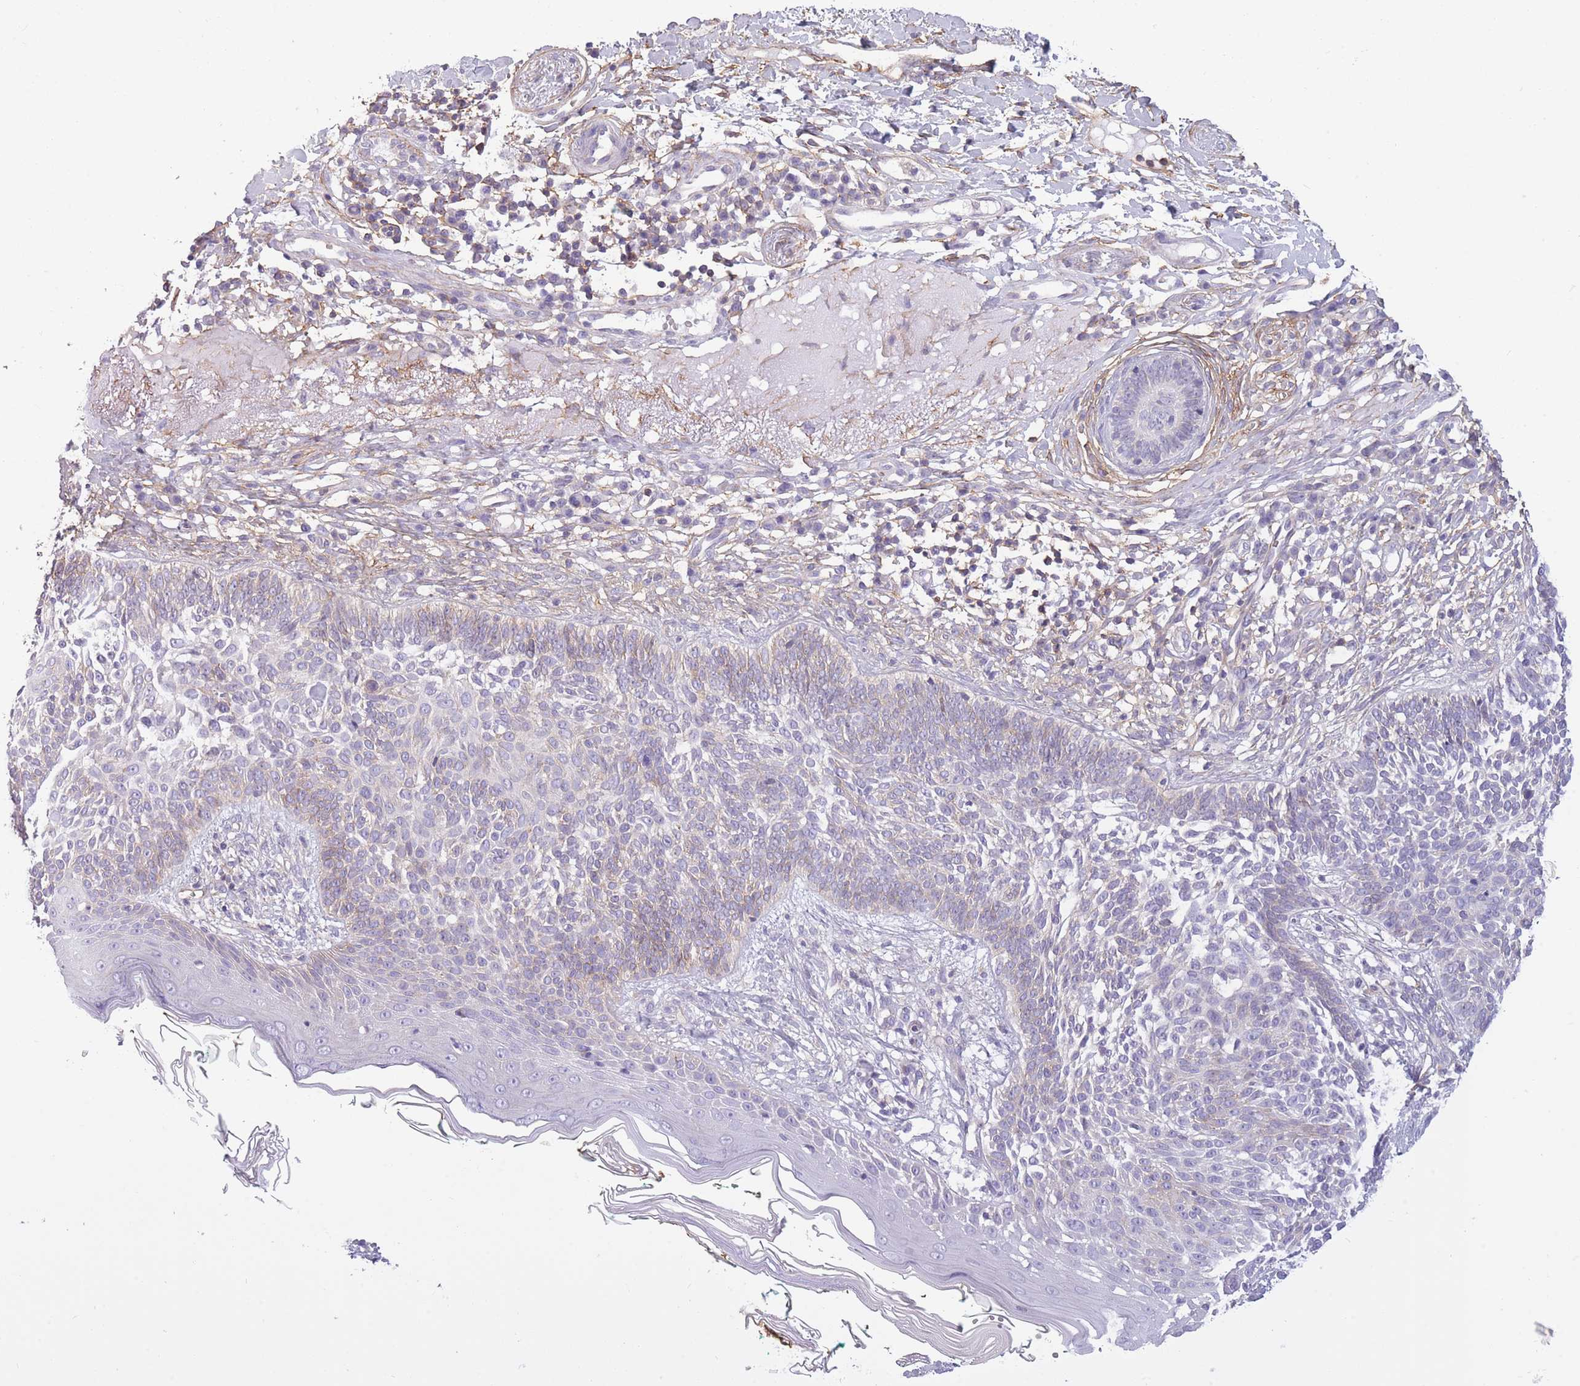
{"staining": {"intensity": "negative", "quantity": "none", "location": "none"}, "tissue": "skin cancer", "cell_type": "Tumor cells", "image_type": "cancer", "snomed": [{"axis": "morphology", "description": "Basal cell carcinoma"}, {"axis": "topography", "description": "Skin"}], "caption": "DAB (3,3'-diaminobenzidine) immunohistochemical staining of human basal cell carcinoma (skin) exhibits no significant staining in tumor cells.", "gene": "ADD1", "patient": {"sex": "male", "age": 72}}